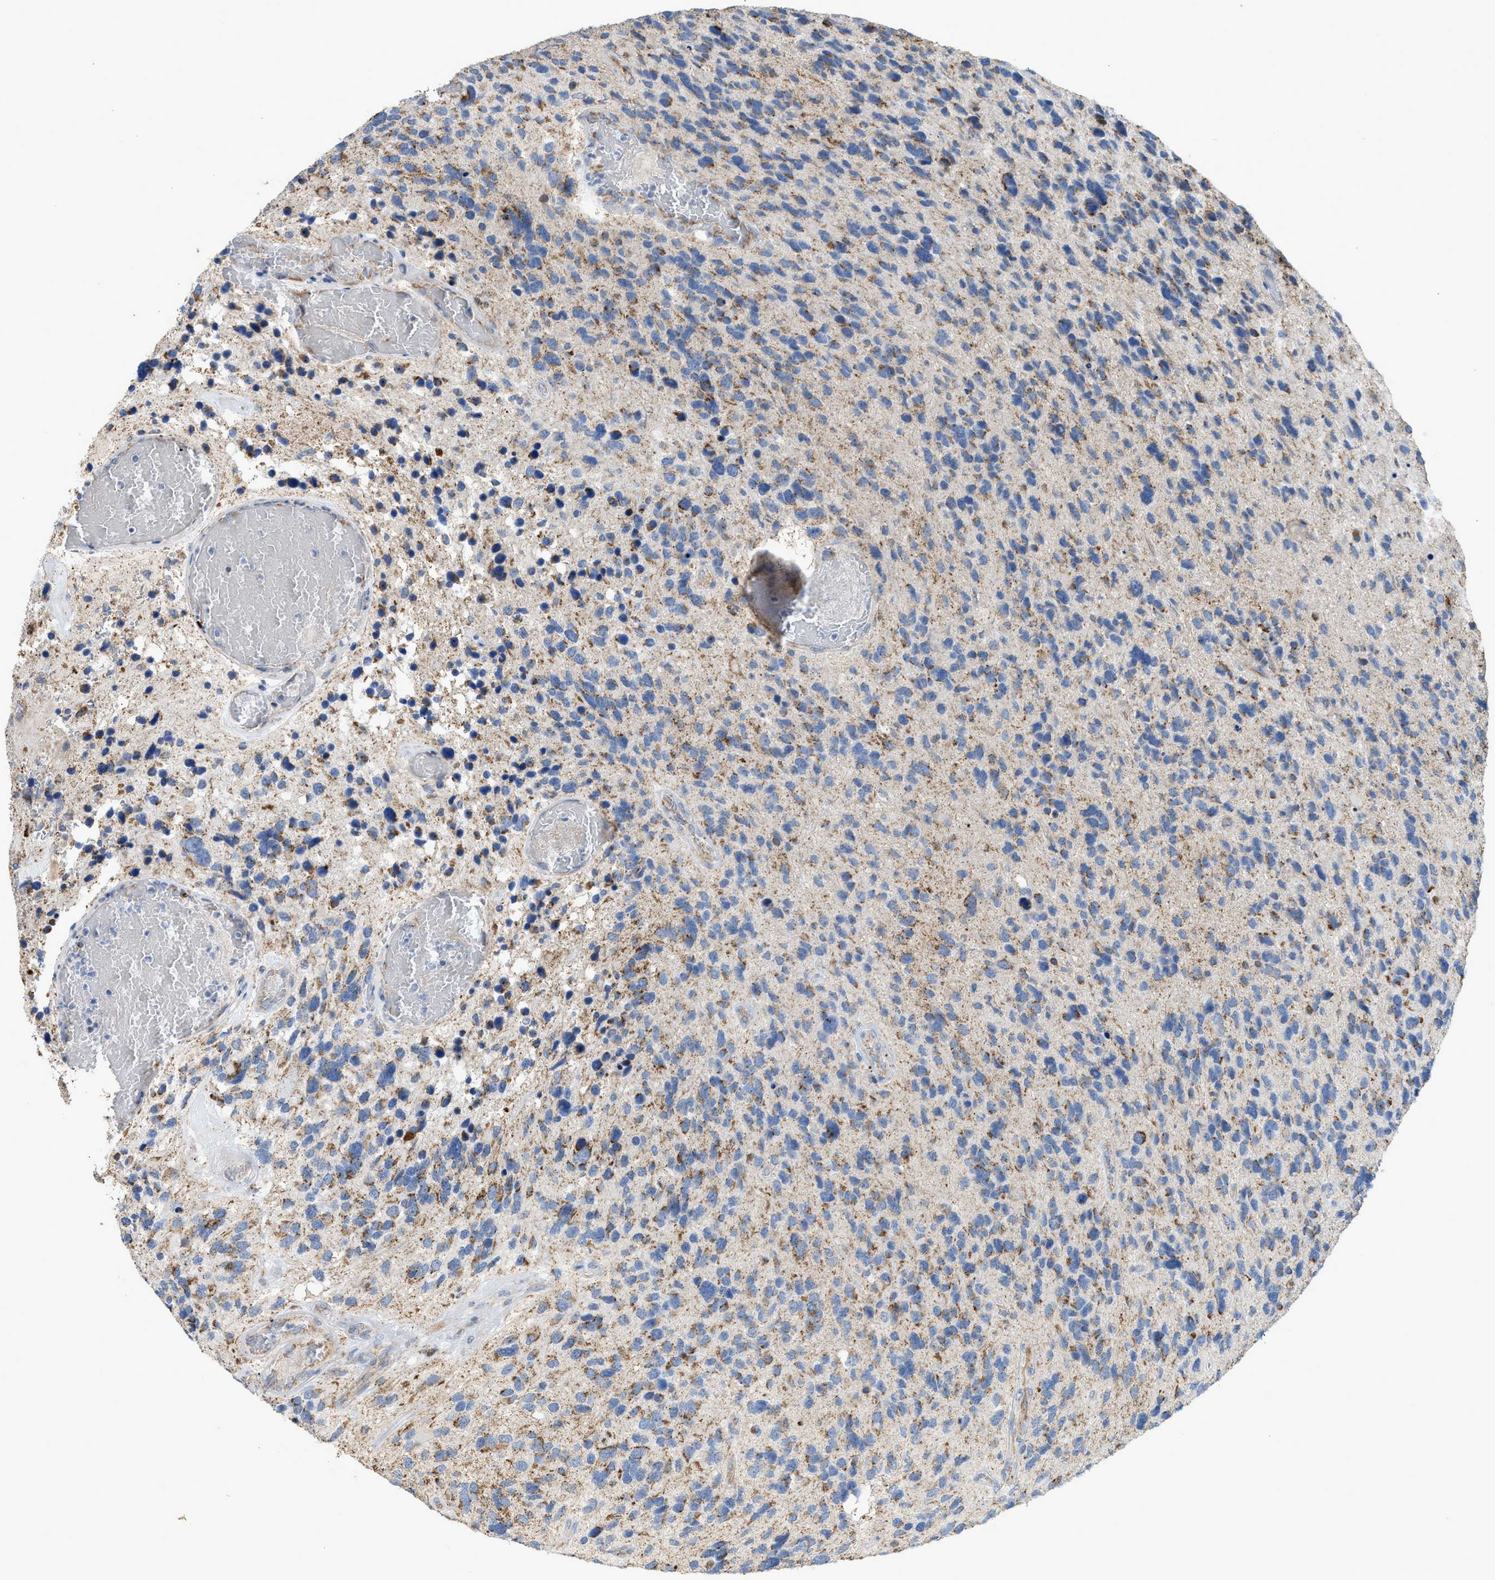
{"staining": {"intensity": "moderate", "quantity": "<25%", "location": "cytoplasmic/membranous"}, "tissue": "glioma", "cell_type": "Tumor cells", "image_type": "cancer", "snomed": [{"axis": "morphology", "description": "Glioma, malignant, High grade"}, {"axis": "topography", "description": "Brain"}], "caption": "Approximately <25% of tumor cells in high-grade glioma (malignant) show moderate cytoplasmic/membranous protein expression as visualized by brown immunohistochemical staining.", "gene": "GOT2", "patient": {"sex": "female", "age": 58}}